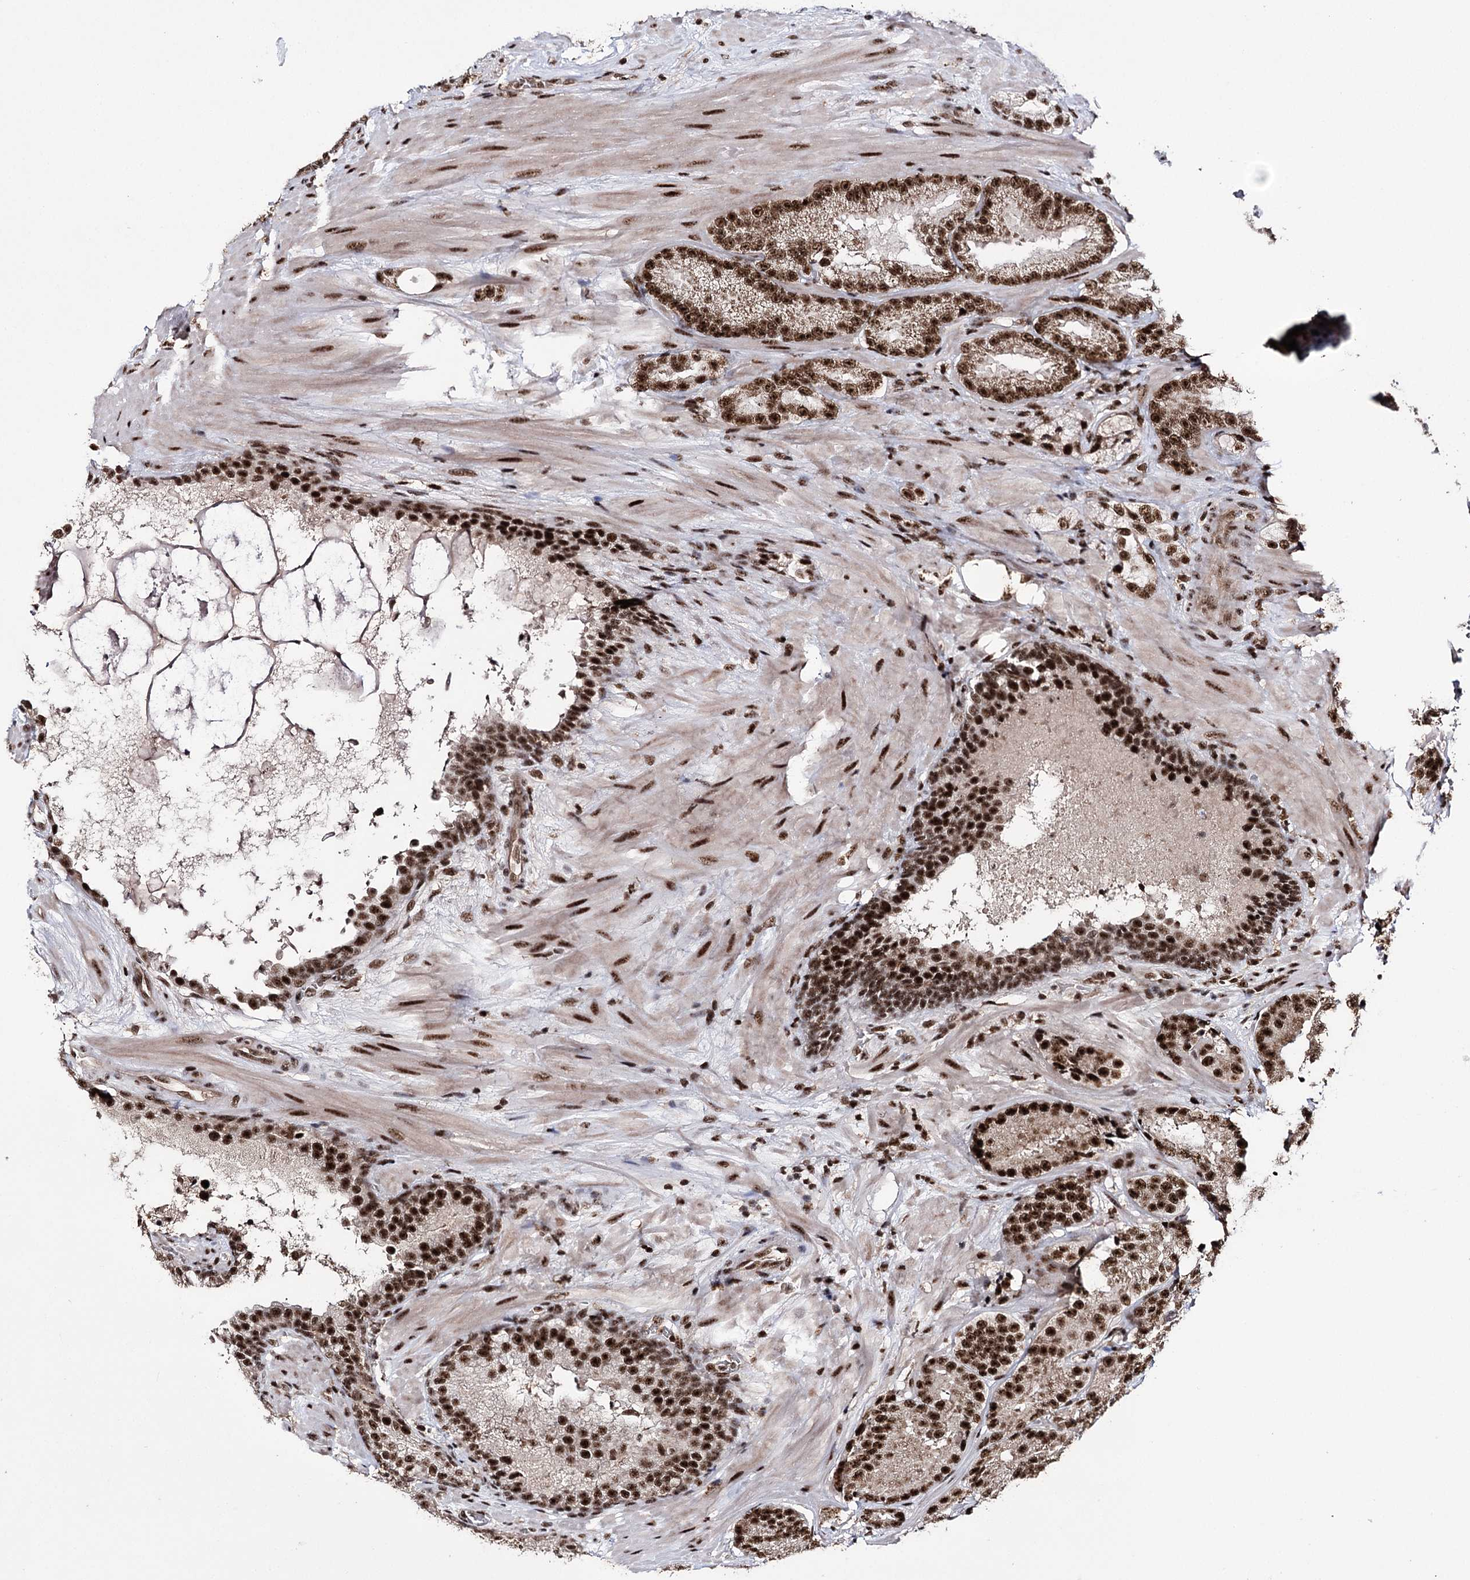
{"staining": {"intensity": "strong", "quantity": ">75%", "location": "nuclear"}, "tissue": "prostate cancer", "cell_type": "Tumor cells", "image_type": "cancer", "snomed": [{"axis": "morphology", "description": "Adenocarcinoma, High grade"}, {"axis": "topography", "description": "Prostate"}], "caption": "Tumor cells exhibit high levels of strong nuclear staining in approximately >75% of cells in human prostate adenocarcinoma (high-grade).", "gene": "PRPF40A", "patient": {"sex": "male", "age": 60}}